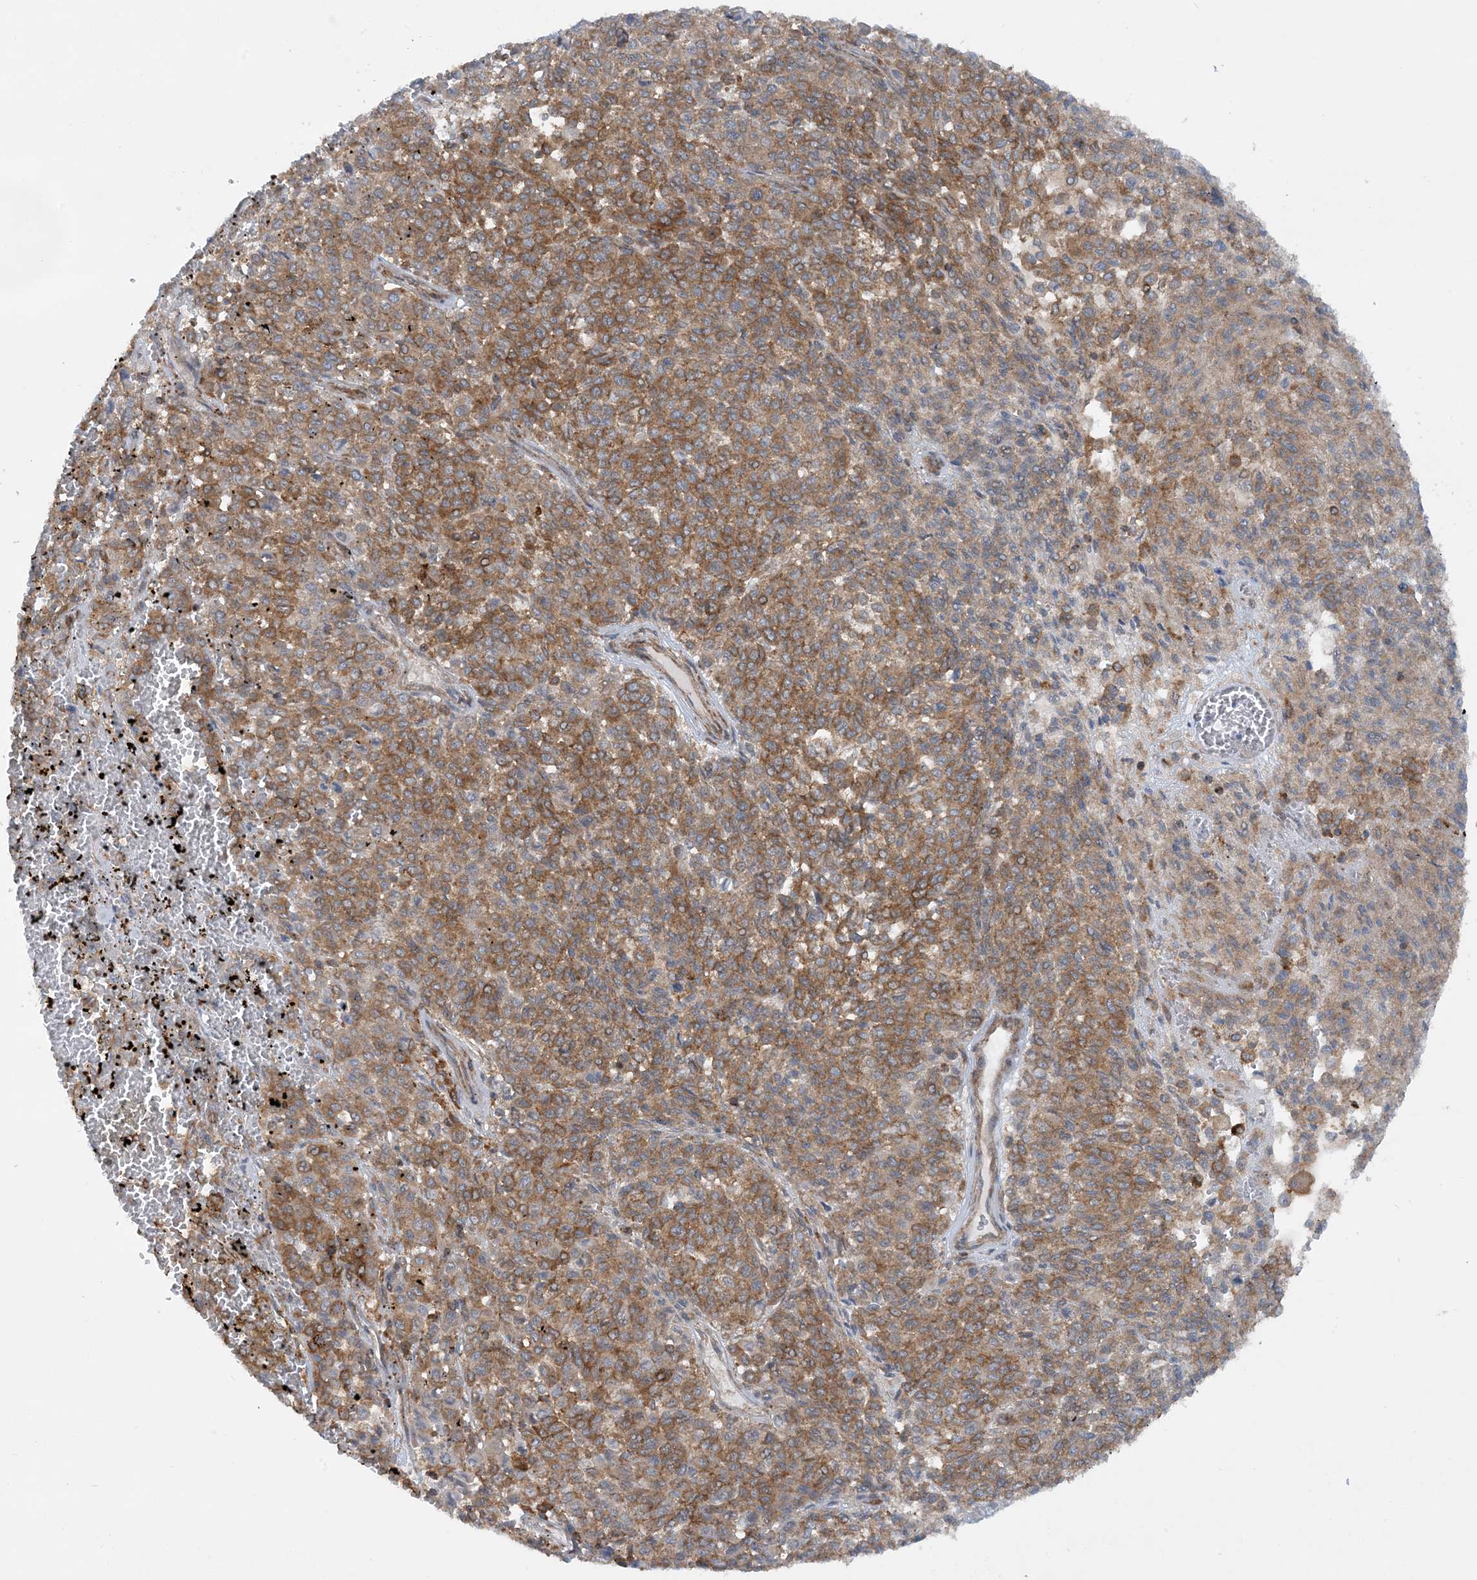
{"staining": {"intensity": "moderate", "quantity": ">75%", "location": "cytoplasmic/membranous"}, "tissue": "melanoma", "cell_type": "Tumor cells", "image_type": "cancer", "snomed": [{"axis": "morphology", "description": "Malignant melanoma, Metastatic site"}, {"axis": "topography", "description": "Pancreas"}], "caption": "Malignant melanoma (metastatic site) tissue demonstrates moderate cytoplasmic/membranous positivity in approximately >75% of tumor cells", "gene": "STAM2", "patient": {"sex": "female", "age": 30}}